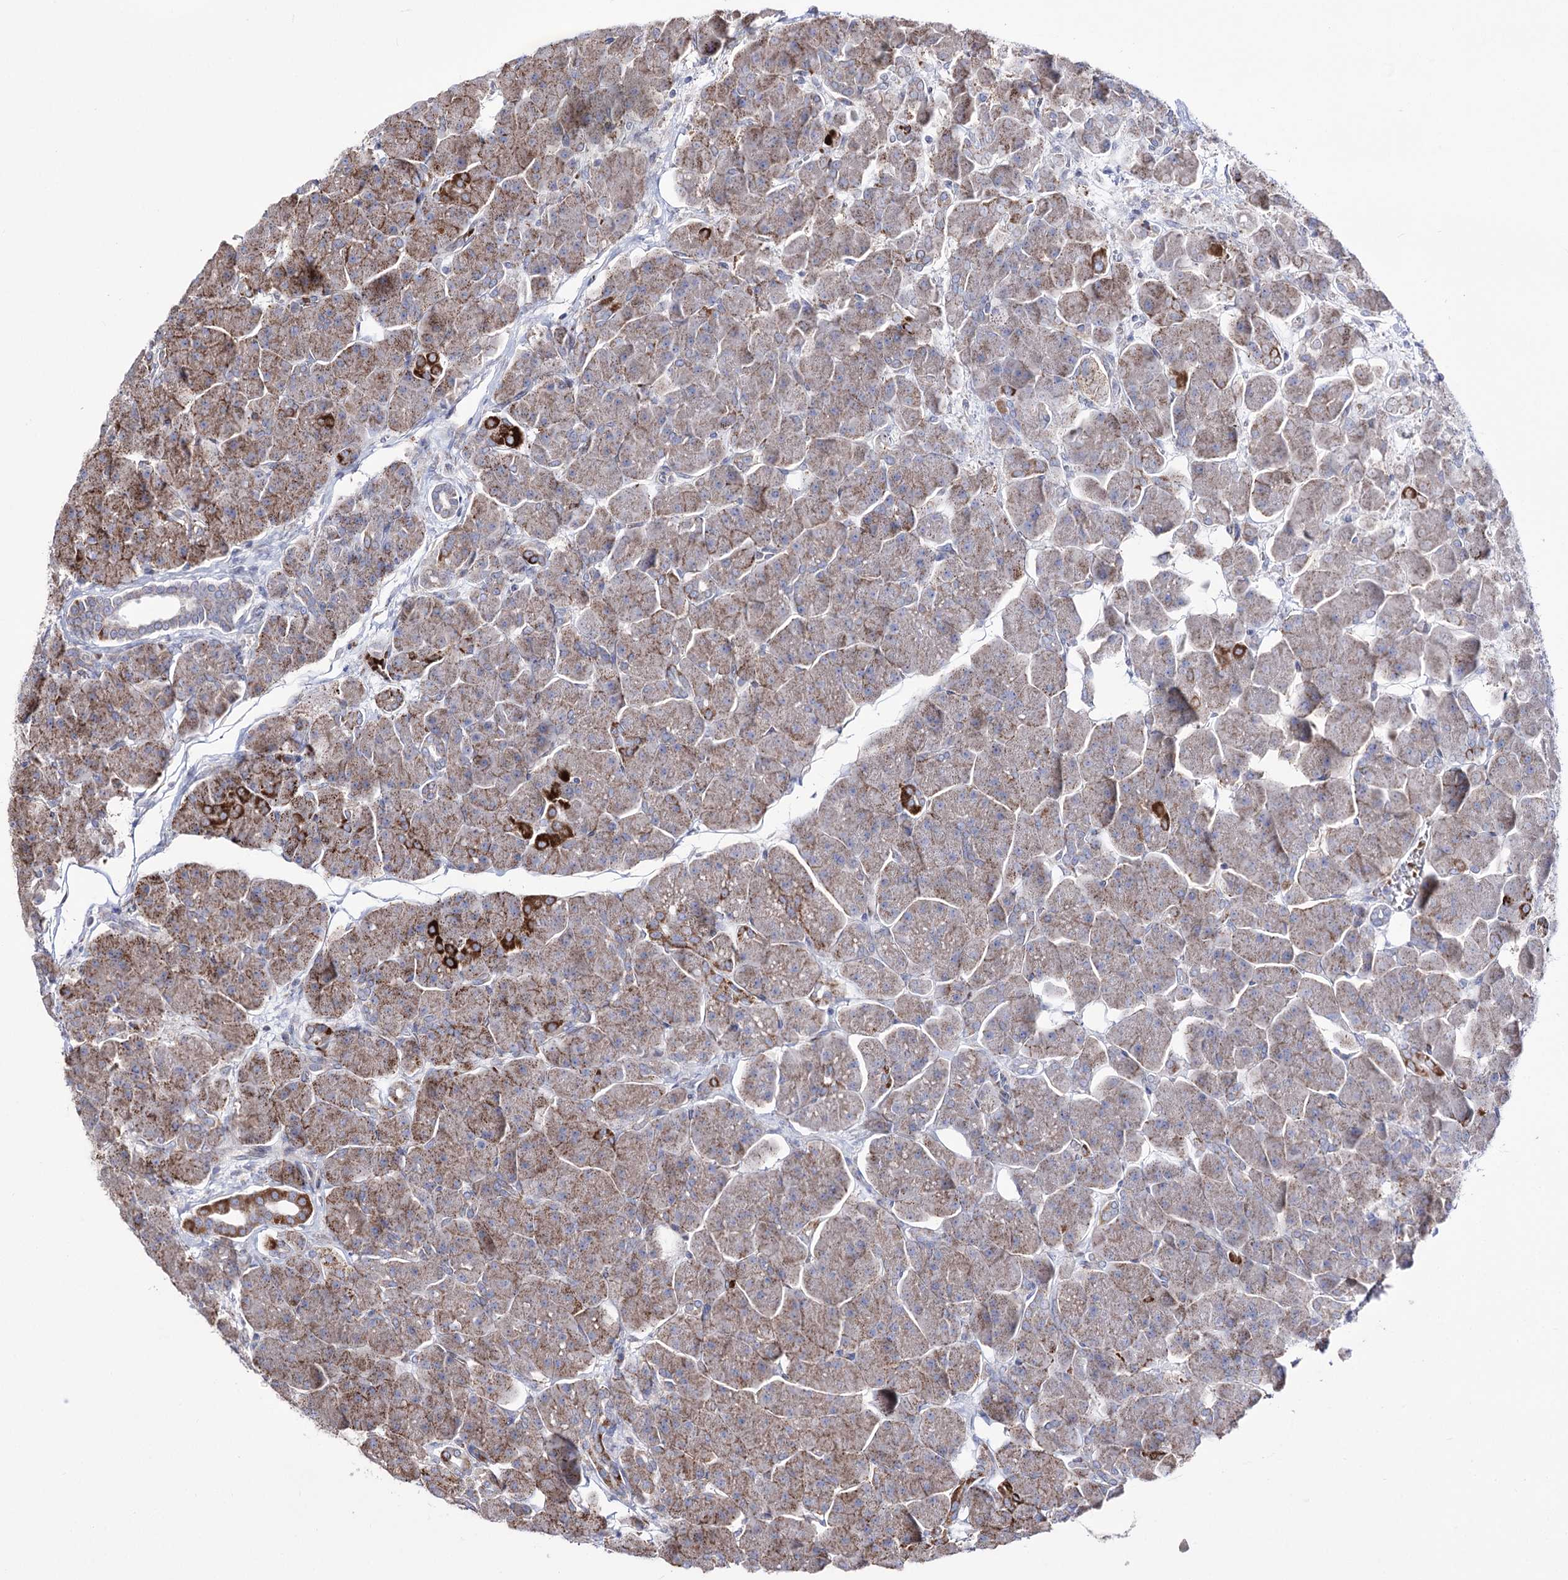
{"staining": {"intensity": "strong", "quantity": "<25%", "location": "cytoplasmic/membranous"}, "tissue": "pancreas", "cell_type": "Exocrine glandular cells", "image_type": "normal", "snomed": [{"axis": "morphology", "description": "Normal tissue, NOS"}, {"axis": "topography", "description": "Pancreas"}], "caption": "Brown immunohistochemical staining in benign pancreas displays strong cytoplasmic/membranous positivity in about <25% of exocrine glandular cells. (IHC, brightfield microscopy, high magnification).", "gene": "OSBPL5", "patient": {"sex": "male", "age": 66}}